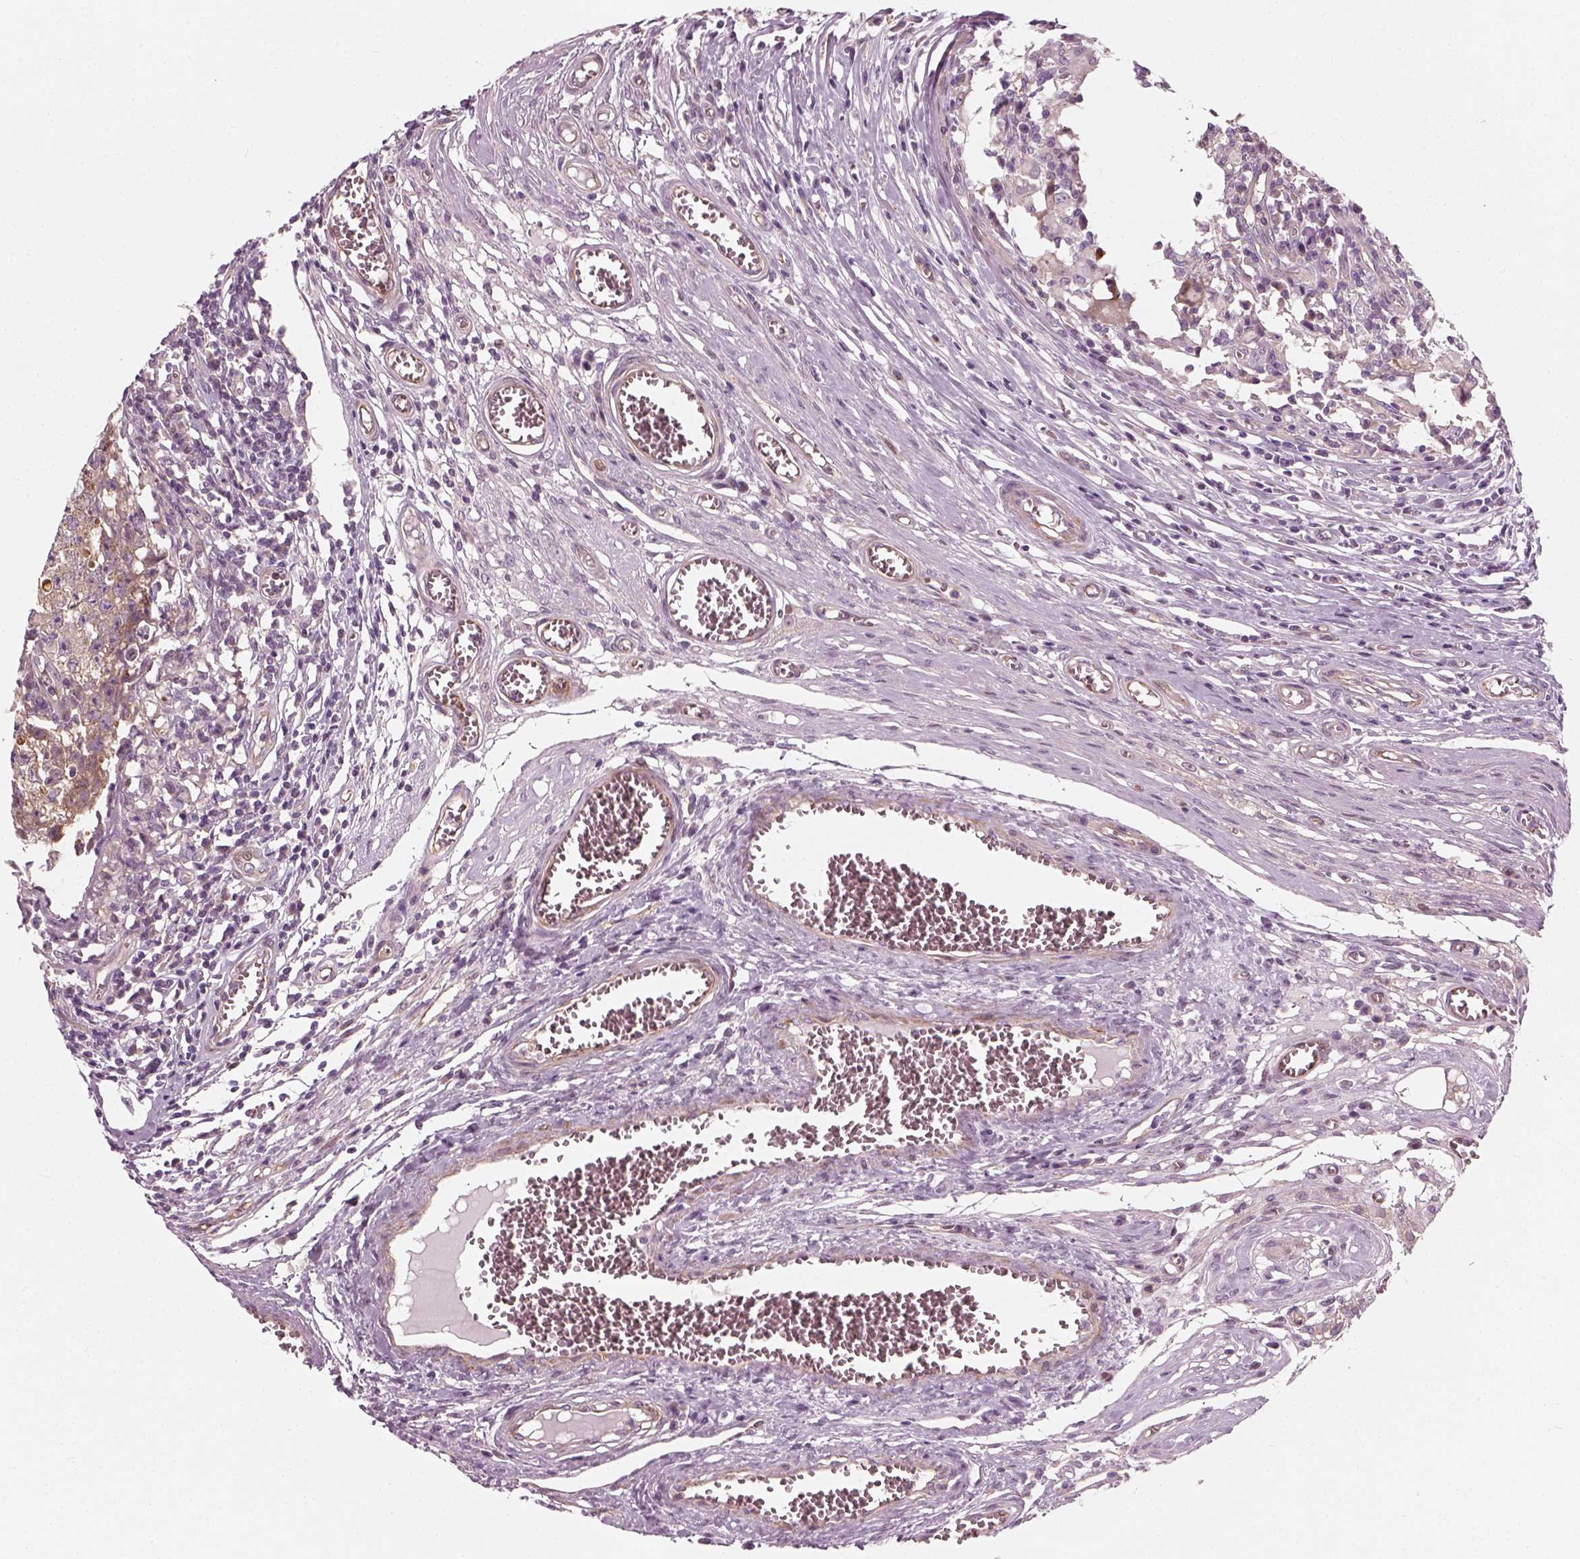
{"staining": {"intensity": "negative", "quantity": "none", "location": "none"}, "tissue": "testis cancer", "cell_type": "Tumor cells", "image_type": "cancer", "snomed": [{"axis": "morphology", "description": "Carcinoma, Embryonal, NOS"}, {"axis": "topography", "description": "Testis"}], "caption": "DAB immunohistochemical staining of human testis embryonal carcinoma demonstrates no significant positivity in tumor cells. (Brightfield microscopy of DAB immunohistochemistry (IHC) at high magnification).", "gene": "DNASE1L1", "patient": {"sex": "male", "age": 36}}